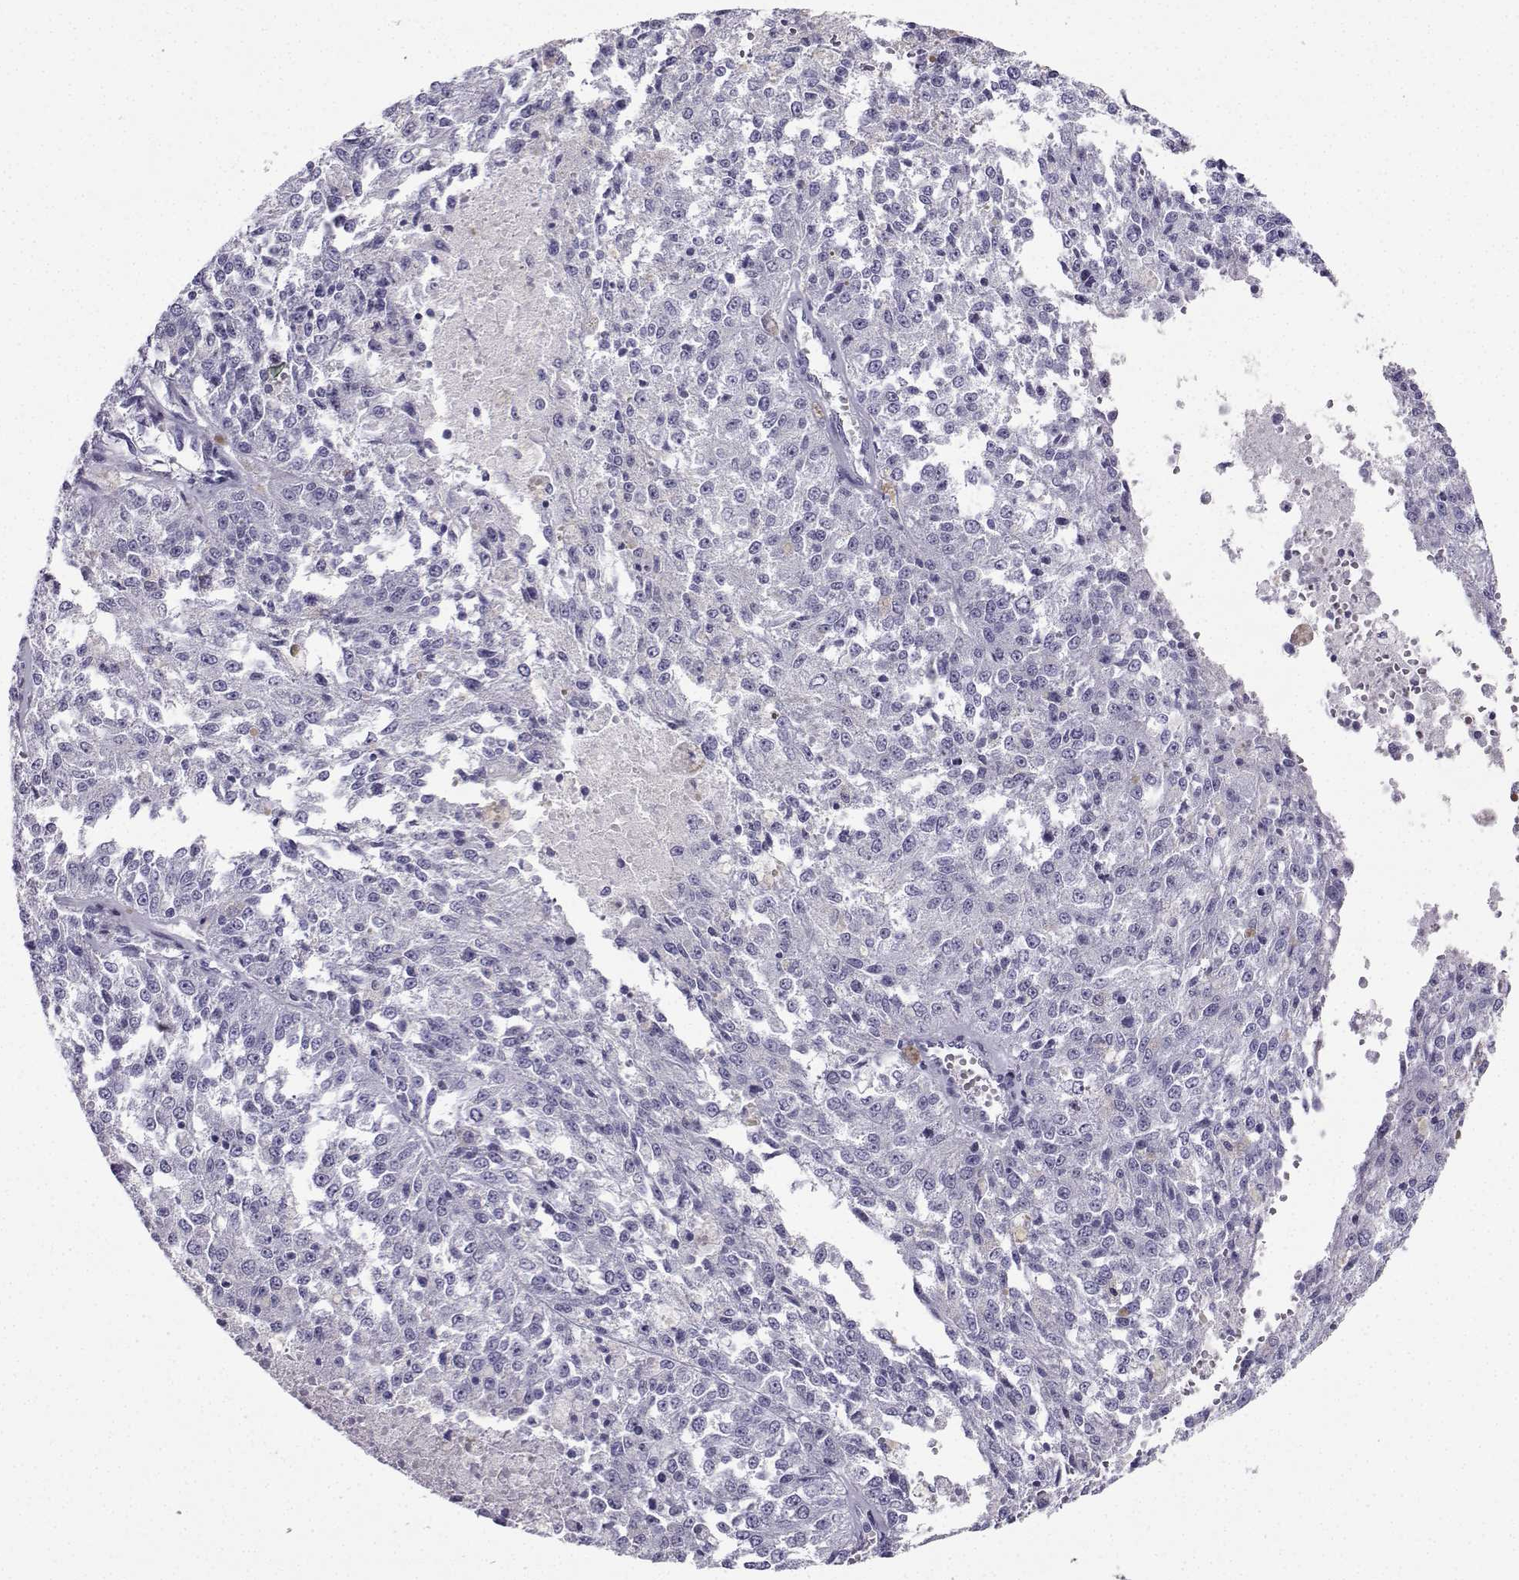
{"staining": {"intensity": "negative", "quantity": "none", "location": "none"}, "tissue": "melanoma", "cell_type": "Tumor cells", "image_type": "cancer", "snomed": [{"axis": "morphology", "description": "Malignant melanoma, Metastatic site"}, {"axis": "topography", "description": "Lymph node"}], "caption": "Immunohistochemistry (IHC) of melanoma reveals no expression in tumor cells.", "gene": "SLC18A2", "patient": {"sex": "female", "age": 64}}